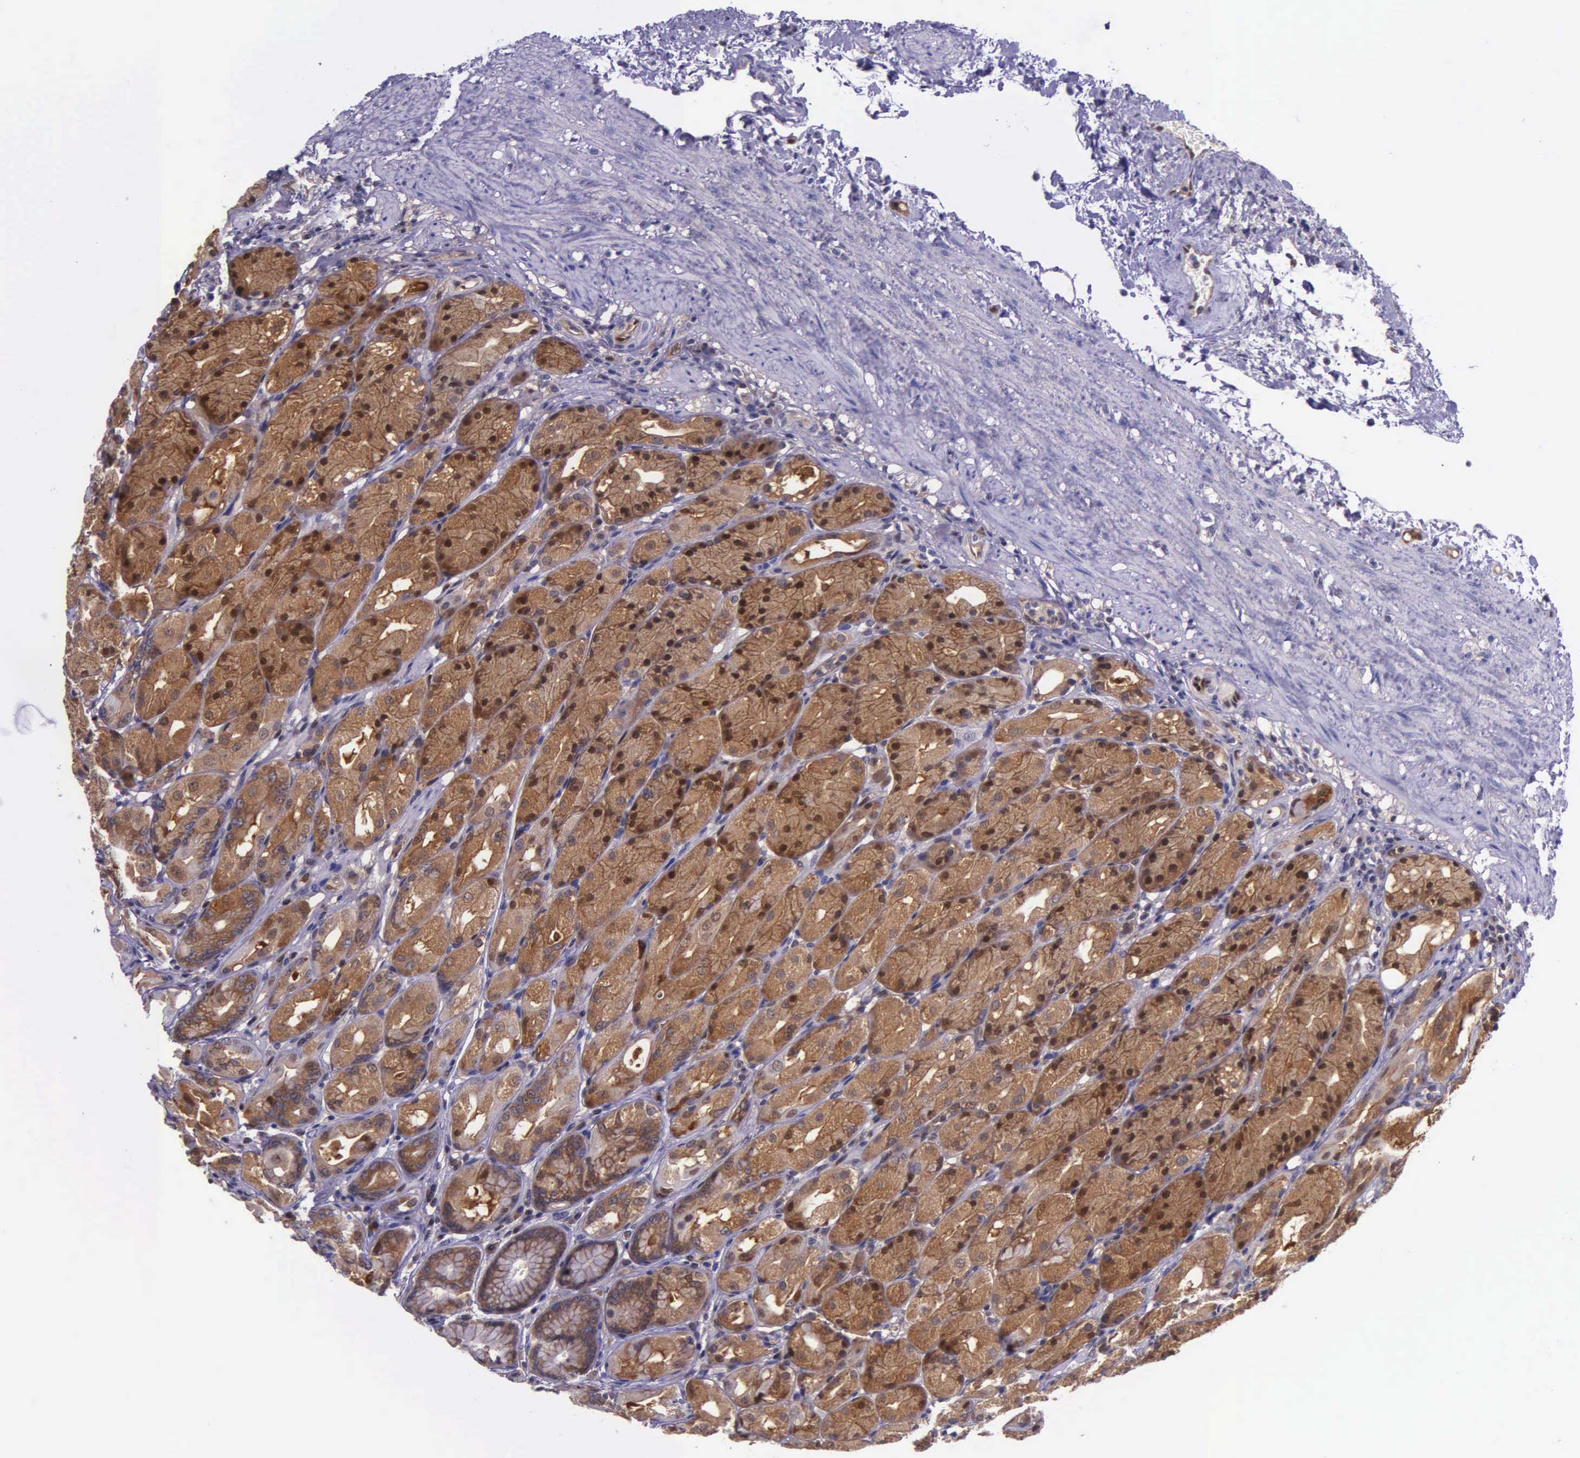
{"staining": {"intensity": "moderate", "quantity": ">75%", "location": "cytoplasmic/membranous"}, "tissue": "stomach", "cell_type": "Glandular cells", "image_type": "normal", "snomed": [{"axis": "morphology", "description": "Normal tissue, NOS"}, {"axis": "topography", "description": "Stomach, upper"}], "caption": "Immunohistochemical staining of normal human stomach demonstrates >75% levels of moderate cytoplasmic/membranous protein staining in about >75% of glandular cells. Immunohistochemistry (ihc) stains the protein of interest in brown and the nuclei are stained blue.", "gene": "GMPR2", "patient": {"sex": "female", "age": 75}}